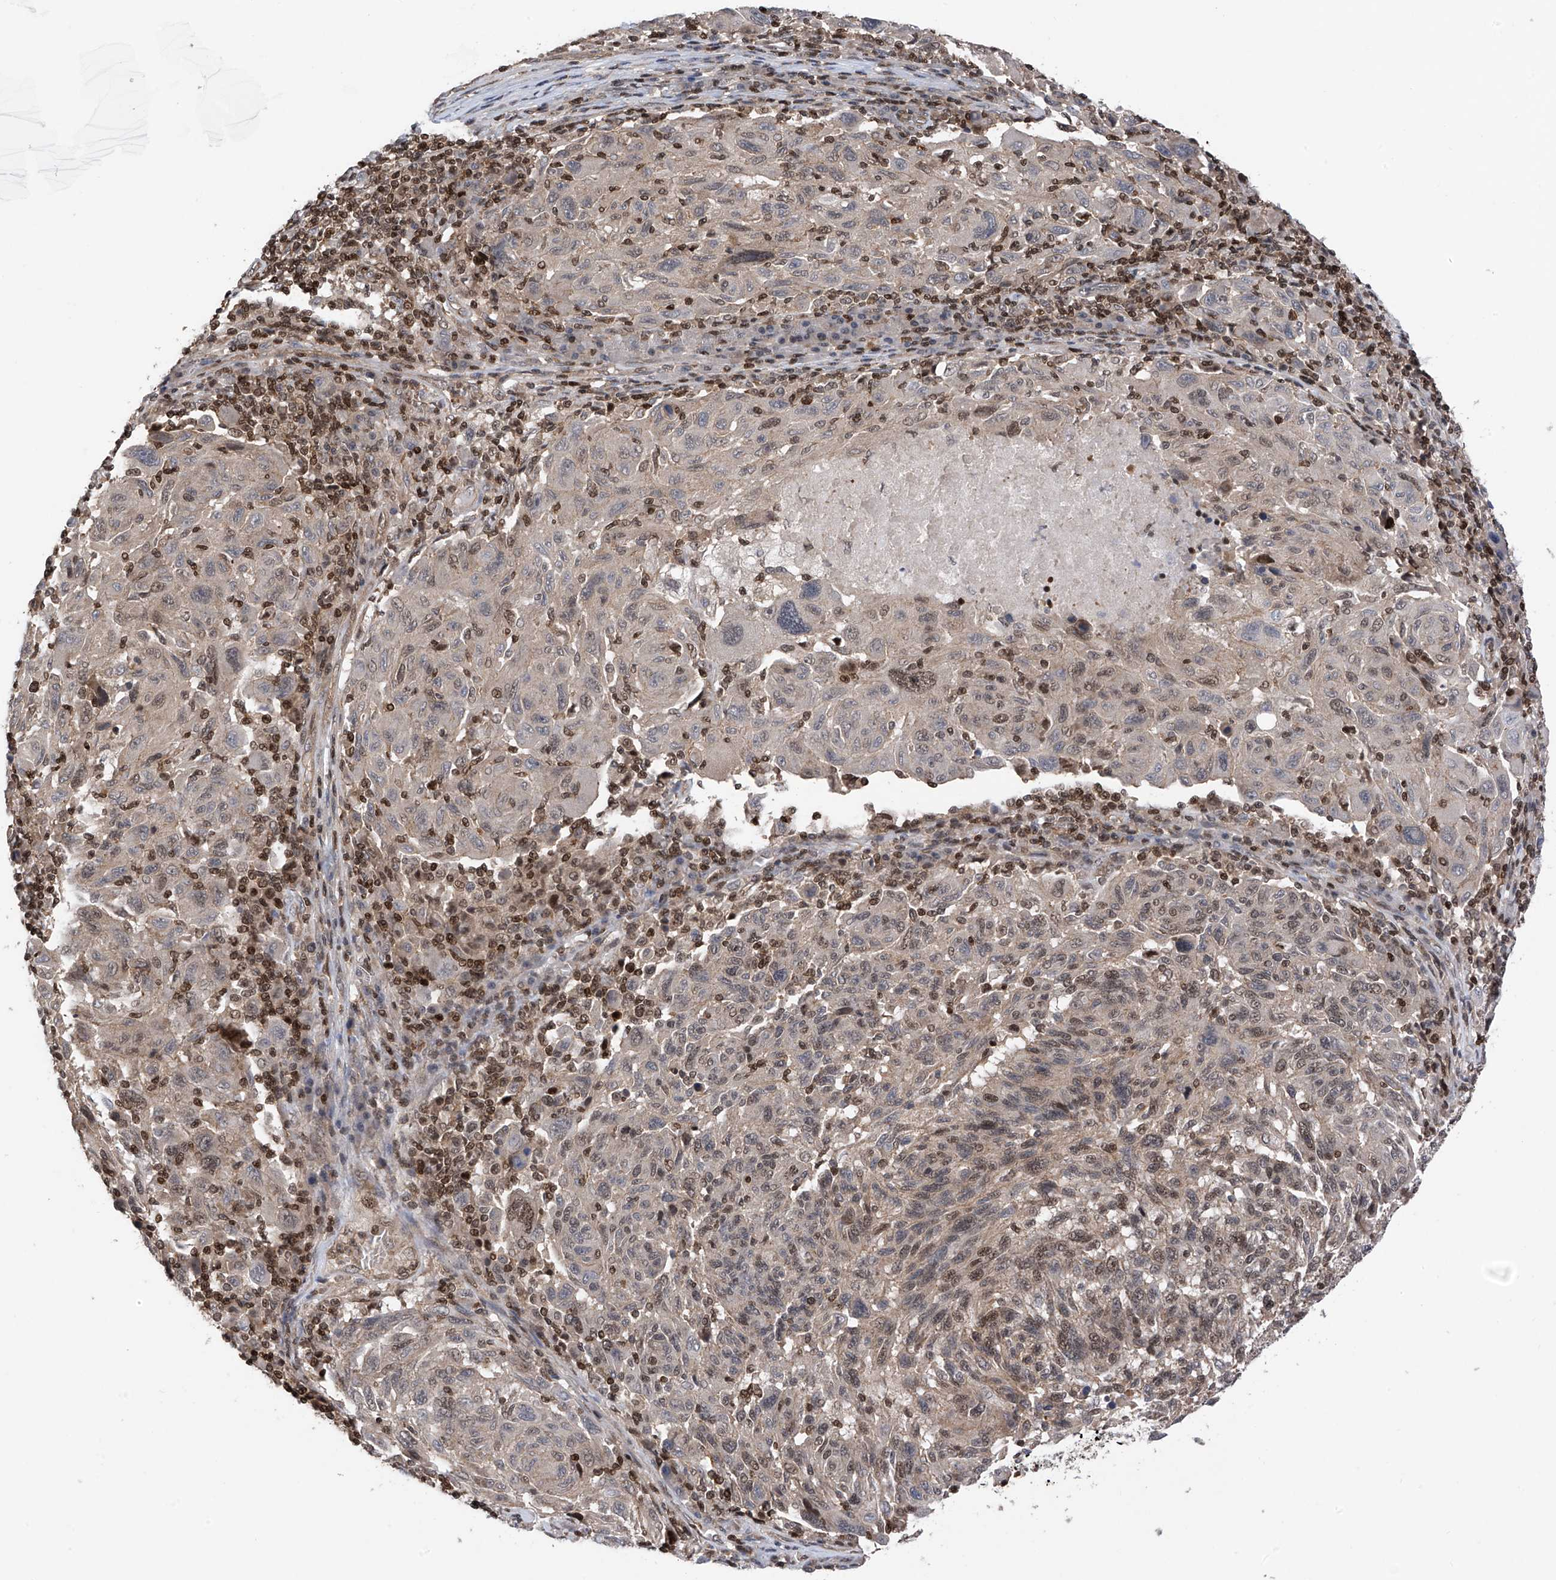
{"staining": {"intensity": "weak", "quantity": "25%-75%", "location": "nuclear"}, "tissue": "melanoma", "cell_type": "Tumor cells", "image_type": "cancer", "snomed": [{"axis": "morphology", "description": "Malignant melanoma, NOS"}, {"axis": "topography", "description": "Skin"}], "caption": "DAB (3,3'-diaminobenzidine) immunohistochemical staining of human malignant melanoma shows weak nuclear protein expression in about 25%-75% of tumor cells.", "gene": "DNAJC9", "patient": {"sex": "male", "age": 53}}